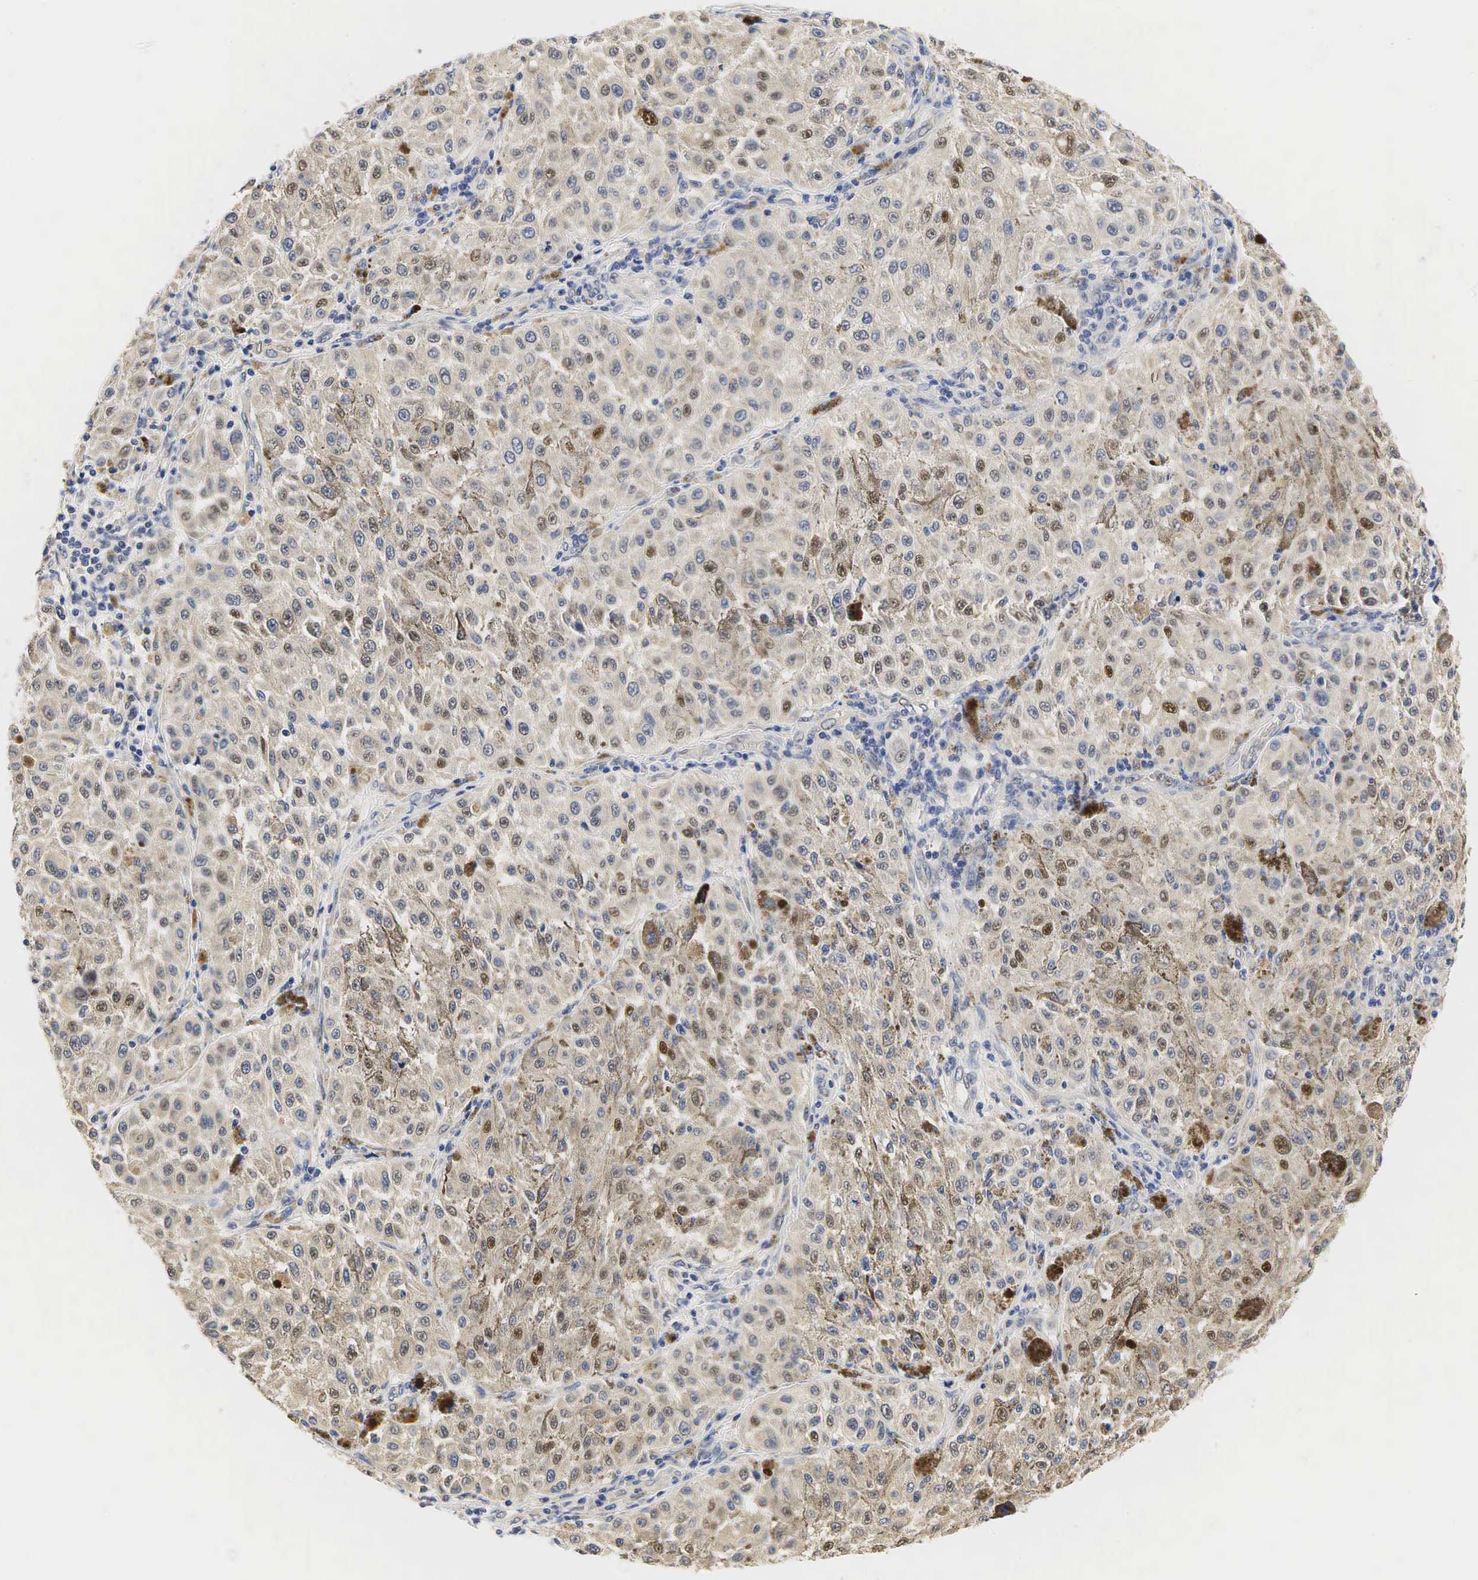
{"staining": {"intensity": "moderate", "quantity": "<25%", "location": "nuclear"}, "tissue": "melanoma", "cell_type": "Tumor cells", "image_type": "cancer", "snomed": [{"axis": "morphology", "description": "Malignant melanoma, NOS"}, {"axis": "topography", "description": "Skin"}], "caption": "Immunohistochemistry (DAB (3,3'-diaminobenzidine)) staining of melanoma reveals moderate nuclear protein positivity in about <25% of tumor cells.", "gene": "CCND1", "patient": {"sex": "female", "age": 64}}